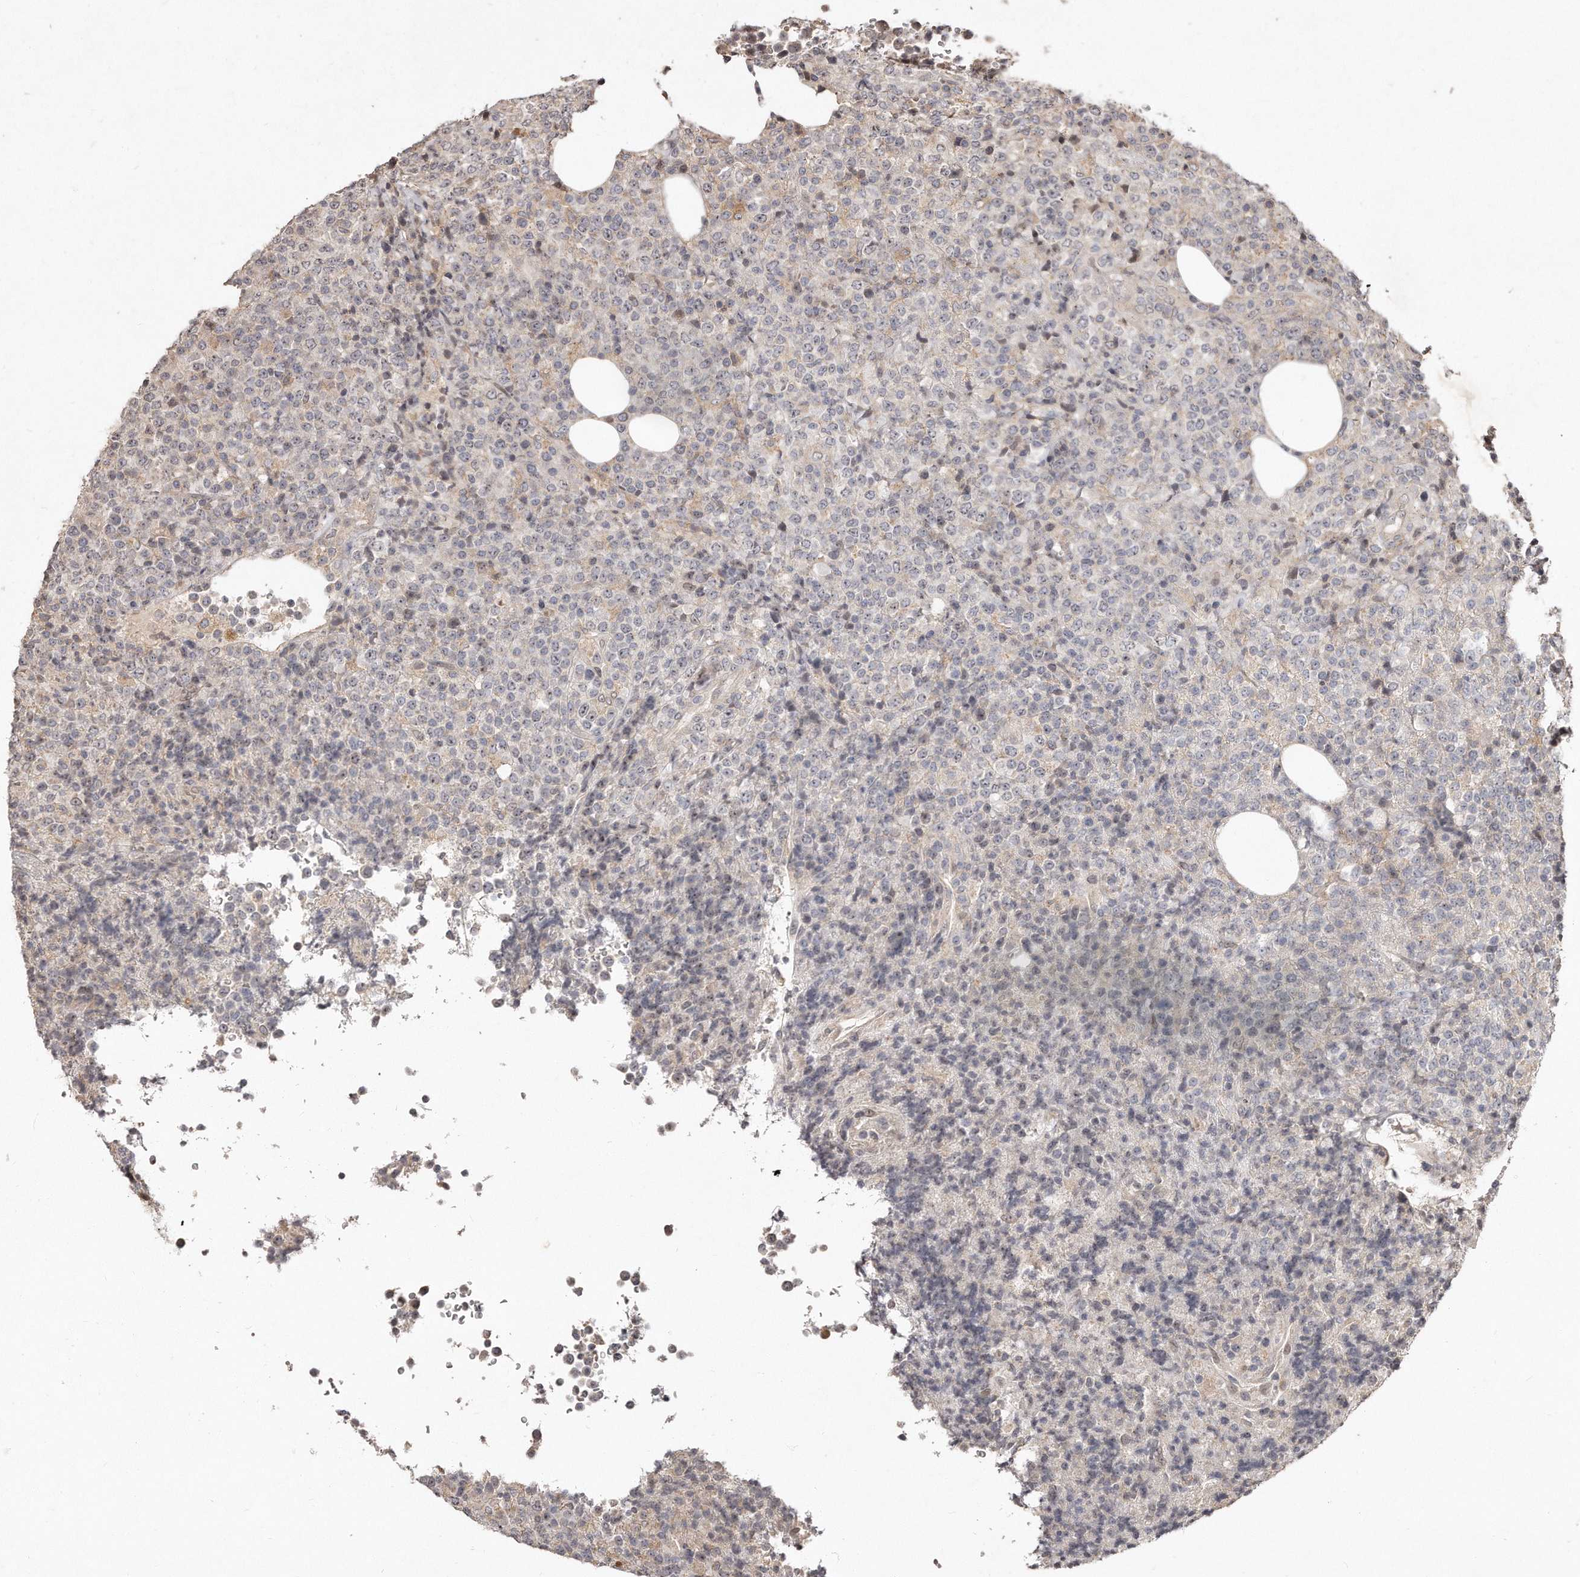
{"staining": {"intensity": "negative", "quantity": "none", "location": "none"}, "tissue": "lymphoma", "cell_type": "Tumor cells", "image_type": "cancer", "snomed": [{"axis": "morphology", "description": "Malignant lymphoma, non-Hodgkin's type, High grade"}, {"axis": "topography", "description": "Lymph node"}], "caption": "There is no significant staining in tumor cells of lymphoma.", "gene": "HASPIN", "patient": {"sex": "male", "age": 13}}